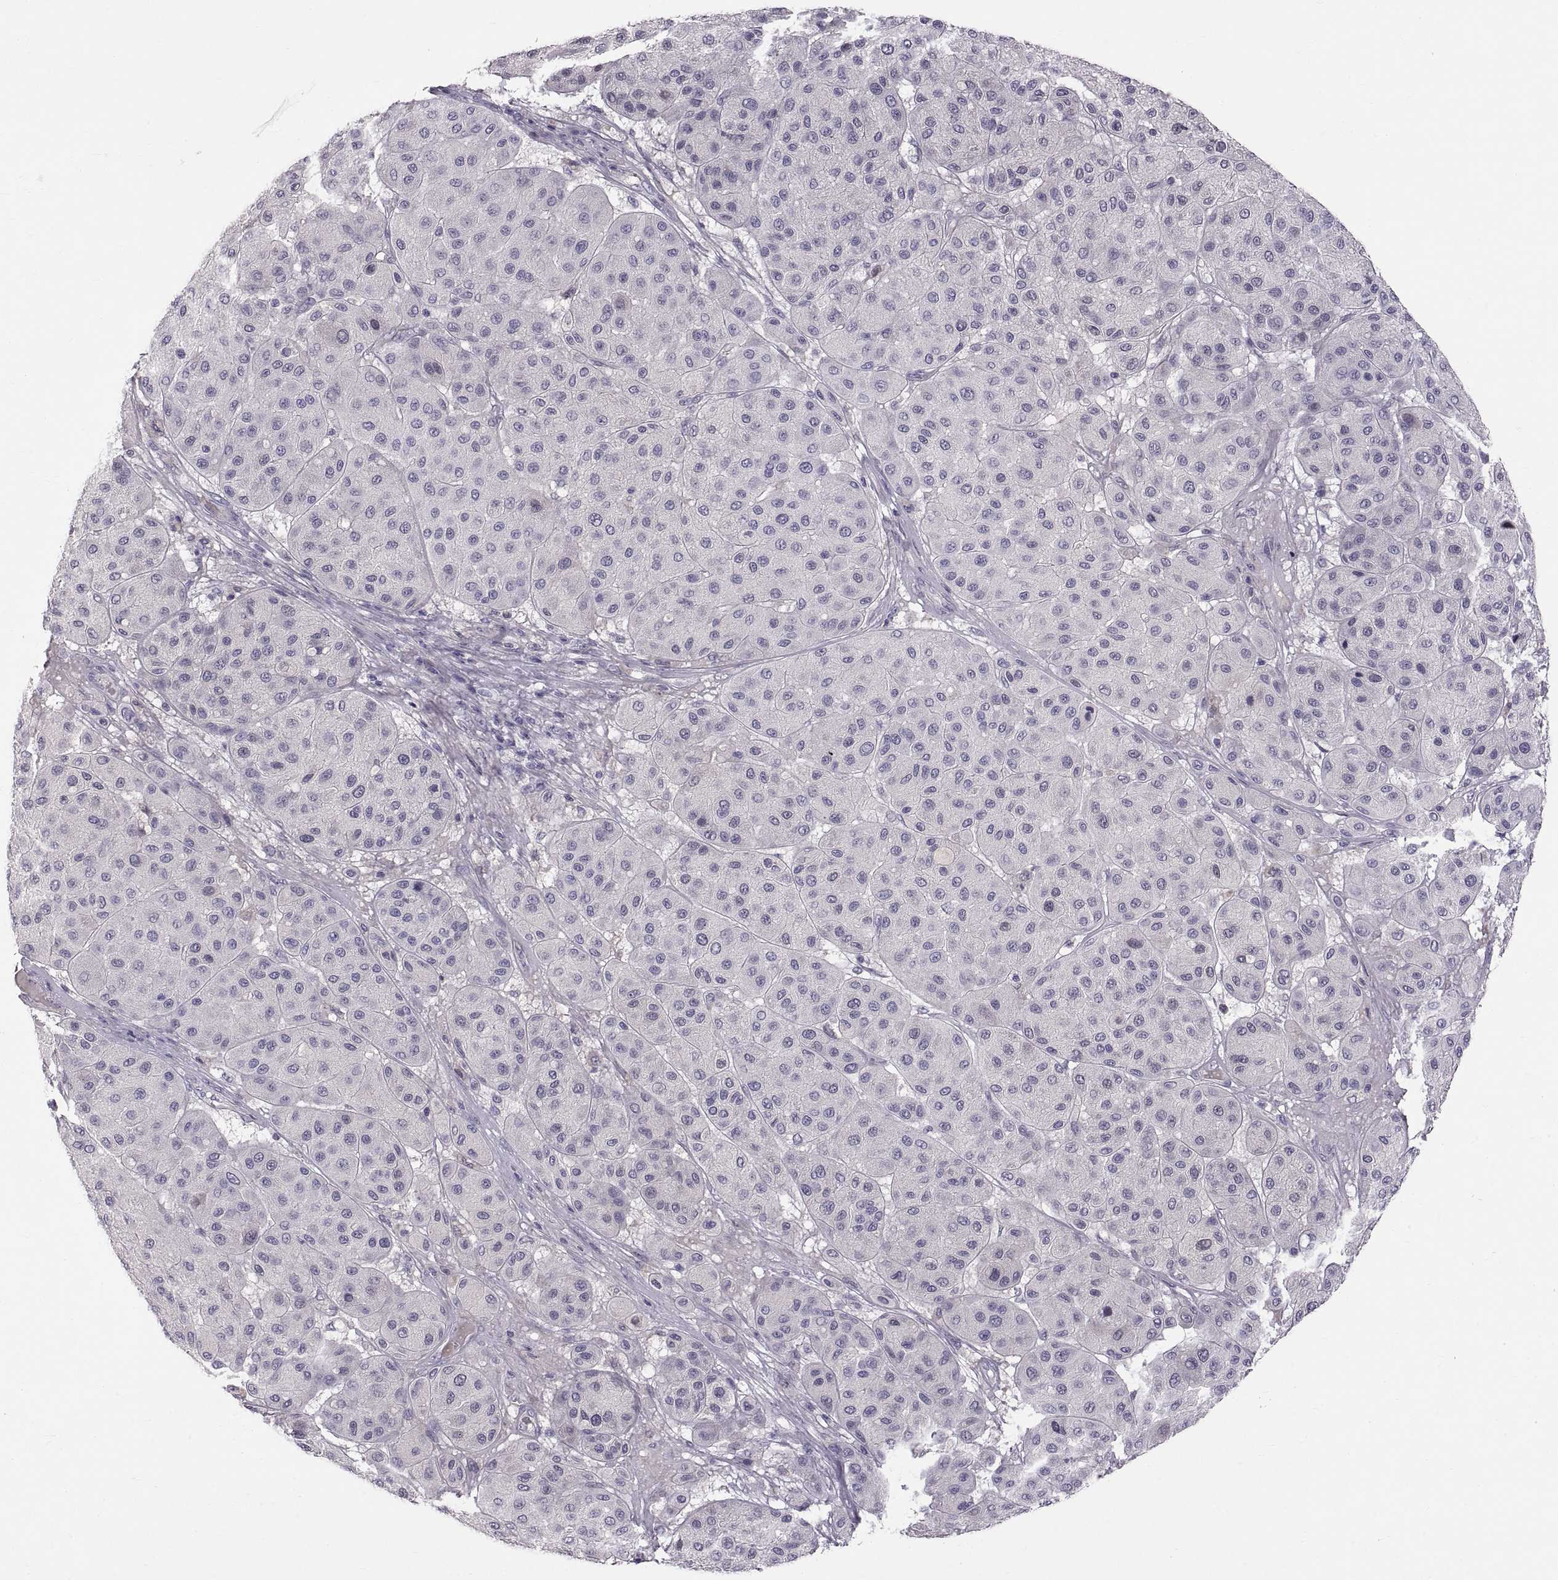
{"staining": {"intensity": "negative", "quantity": "none", "location": "none"}, "tissue": "melanoma", "cell_type": "Tumor cells", "image_type": "cancer", "snomed": [{"axis": "morphology", "description": "Malignant melanoma, Metastatic site"}, {"axis": "topography", "description": "Smooth muscle"}], "caption": "The image exhibits no significant positivity in tumor cells of melanoma. The staining was performed using DAB (3,3'-diaminobenzidine) to visualize the protein expression in brown, while the nuclei were stained in blue with hematoxylin (Magnification: 20x).", "gene": "WFDC8", "patient": {"sex": "male", "age": 41}}